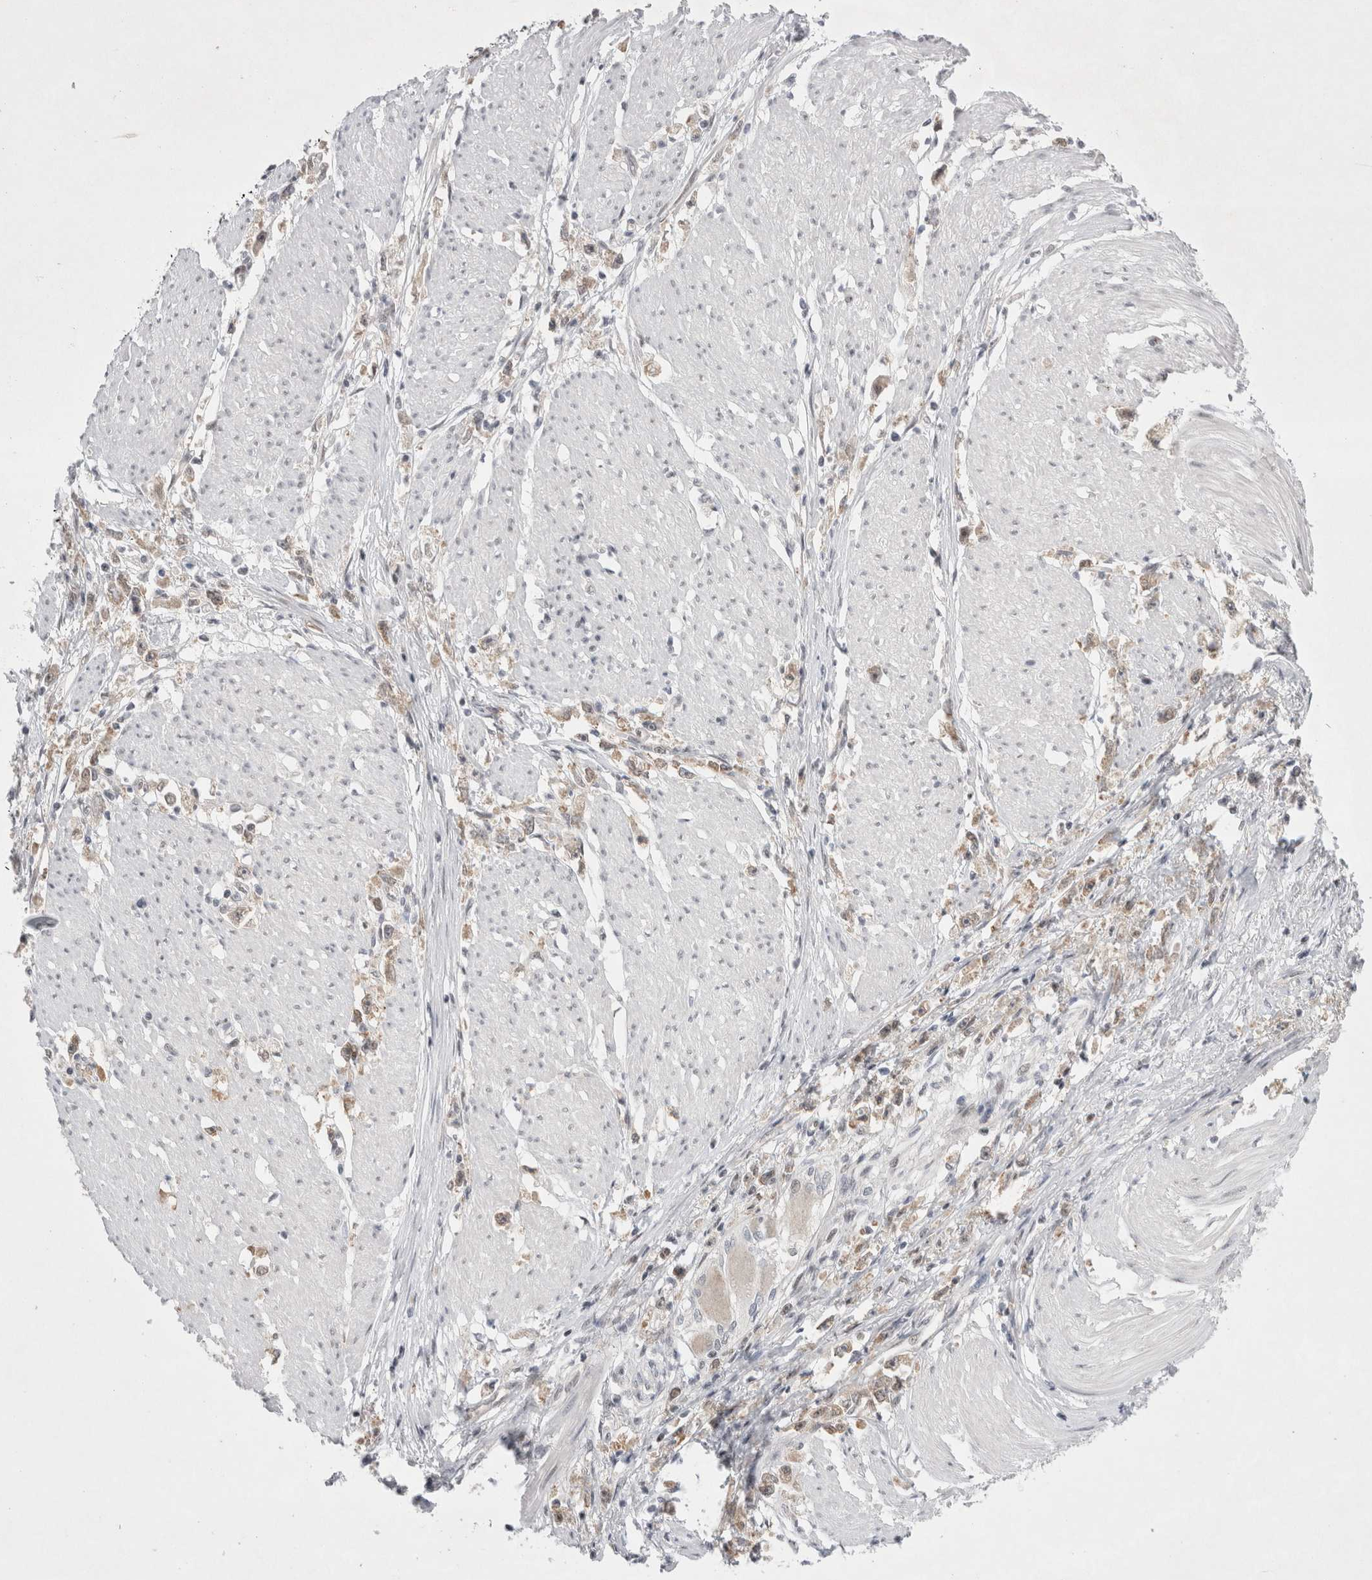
{"staining": {"intensity": "weak", "quantity": ">75%", "location": "cytoplasmic/membranous"}, "tissue": "stomach cancer", "cell_type": "Tumor cells", "image_type": "cancer", "snomed": [{"axis": "morphology", "description": "Adenocarcinoma, NOS"}, {"axis": "topography", "description": "Stomach"}], "caption": "This histopathology image demonstrates immunohistochemistry staining of stomach adenocarcinoma, with low weak cytoplasmic/membranous positivity in about >75% of tumor cells.", "gene": "WIPF2", "patient": {"sex": "female", "age": 59}}